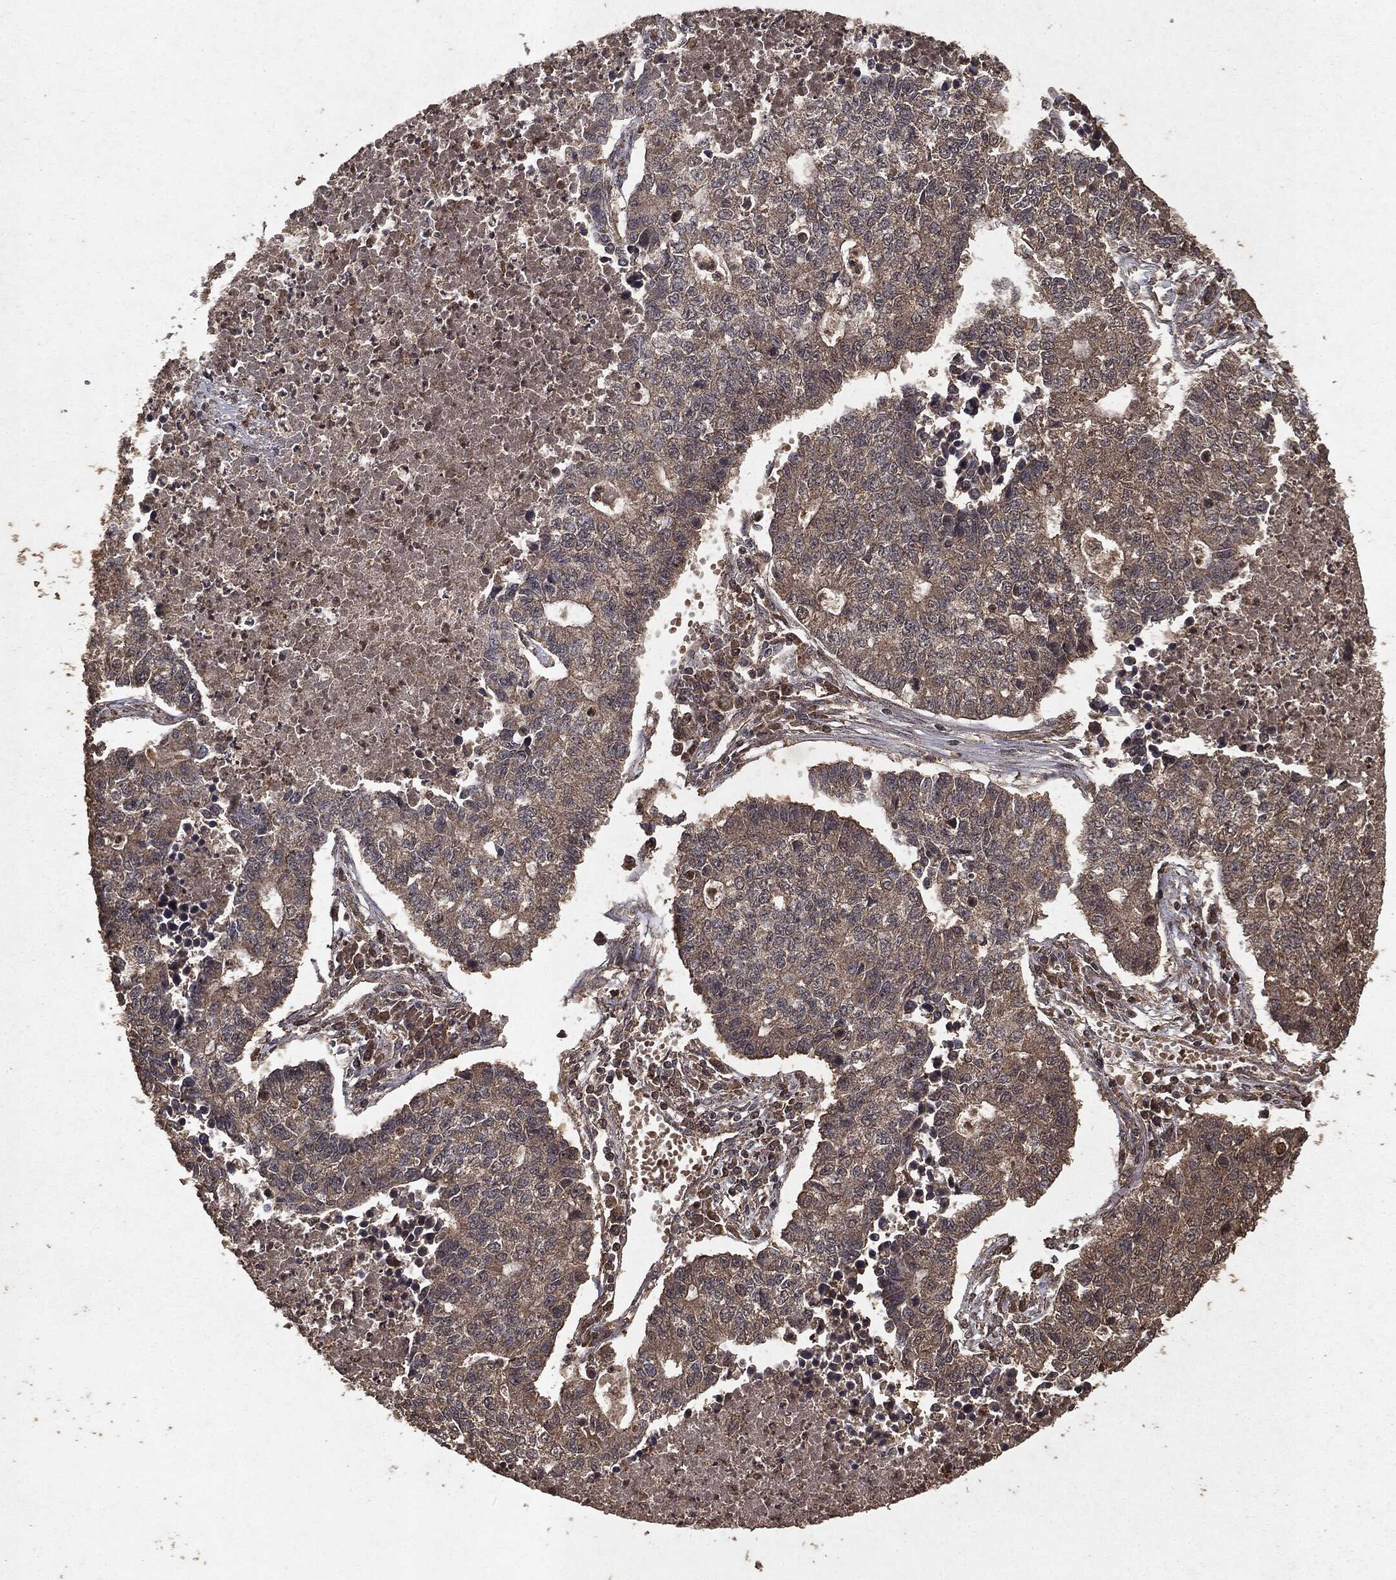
{"staining": {"intensity": "weak", "quantity": "<25%", "location": "cytoplasmic/membranous"}, "tissue": "lung cancer", "cell_type": "Tumor cells", "image_type": "cancer", "snomed": [{"axis": "morphology", "description": "Adenocarcinoma, NOS"}, {"axis": "topography", "description": "Lung"}], "caption": "DAB (3,3'-diaminobenzidine) immunohistochemical staining of human adenocarcinoma (lung) exhibits no significant positivity in tumor cells.", "gene": "NME1", "patient": {"sex": "male", "age": 57}}